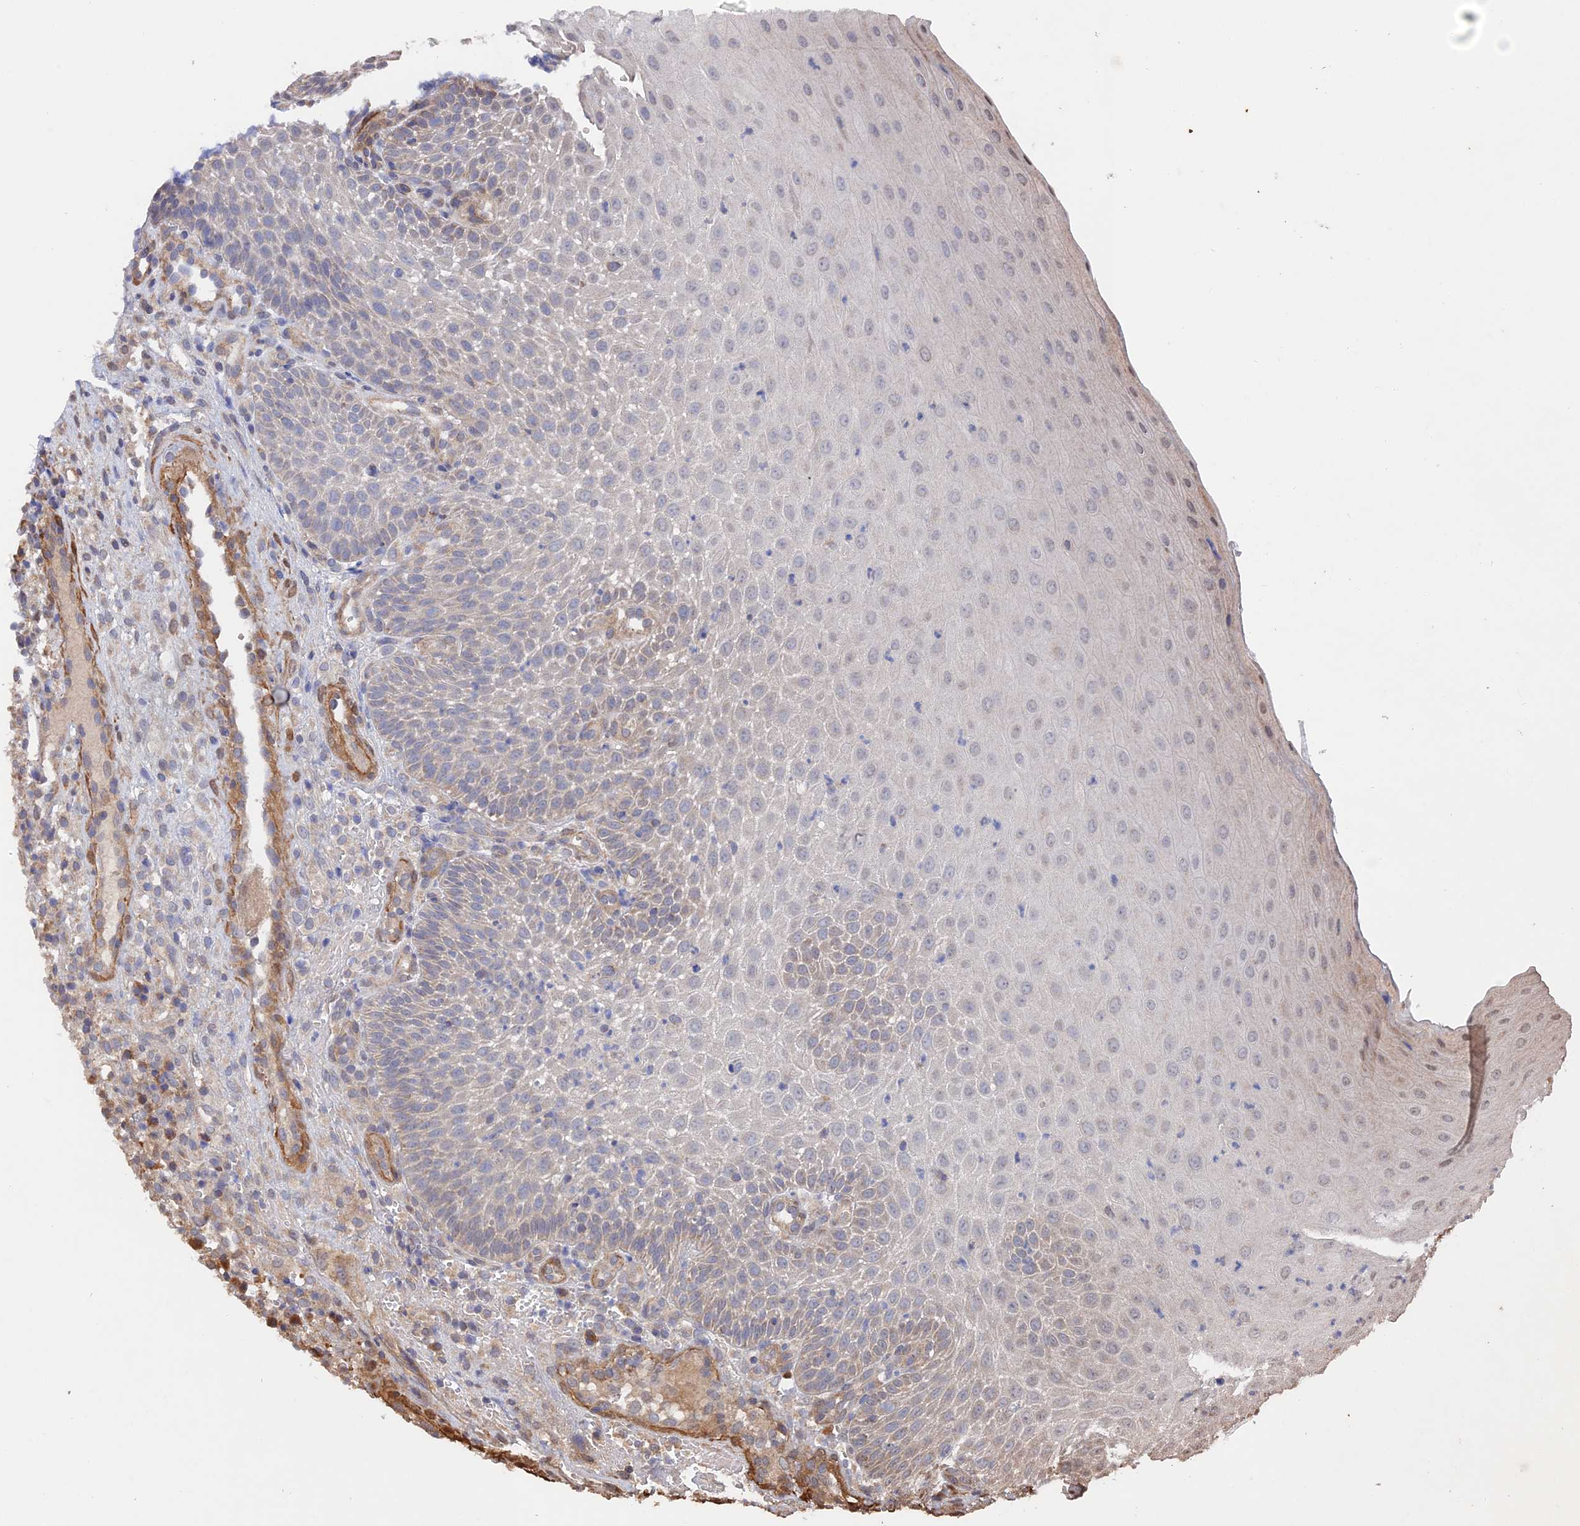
{"staining": {"intensity": "weak", "quantity": "<25%", "location": "cytoplasmic/membranous"}, "tissue": "oral mucosa", "cell_type": "Squamous epithelial cells", "image_type": "normal", "snomed": [{"axis": "morphology", "description": "Normal tissue, NOS"}, {"axis": "topography", "description": "Oral tissue"}], "caption": "IHC image of normal oral mucosa stained for a protein (brown), which displays no expression in squamous epithelial cells.", "gene": "ZNF320", "patient": {"sex": "female", "age": 13}}